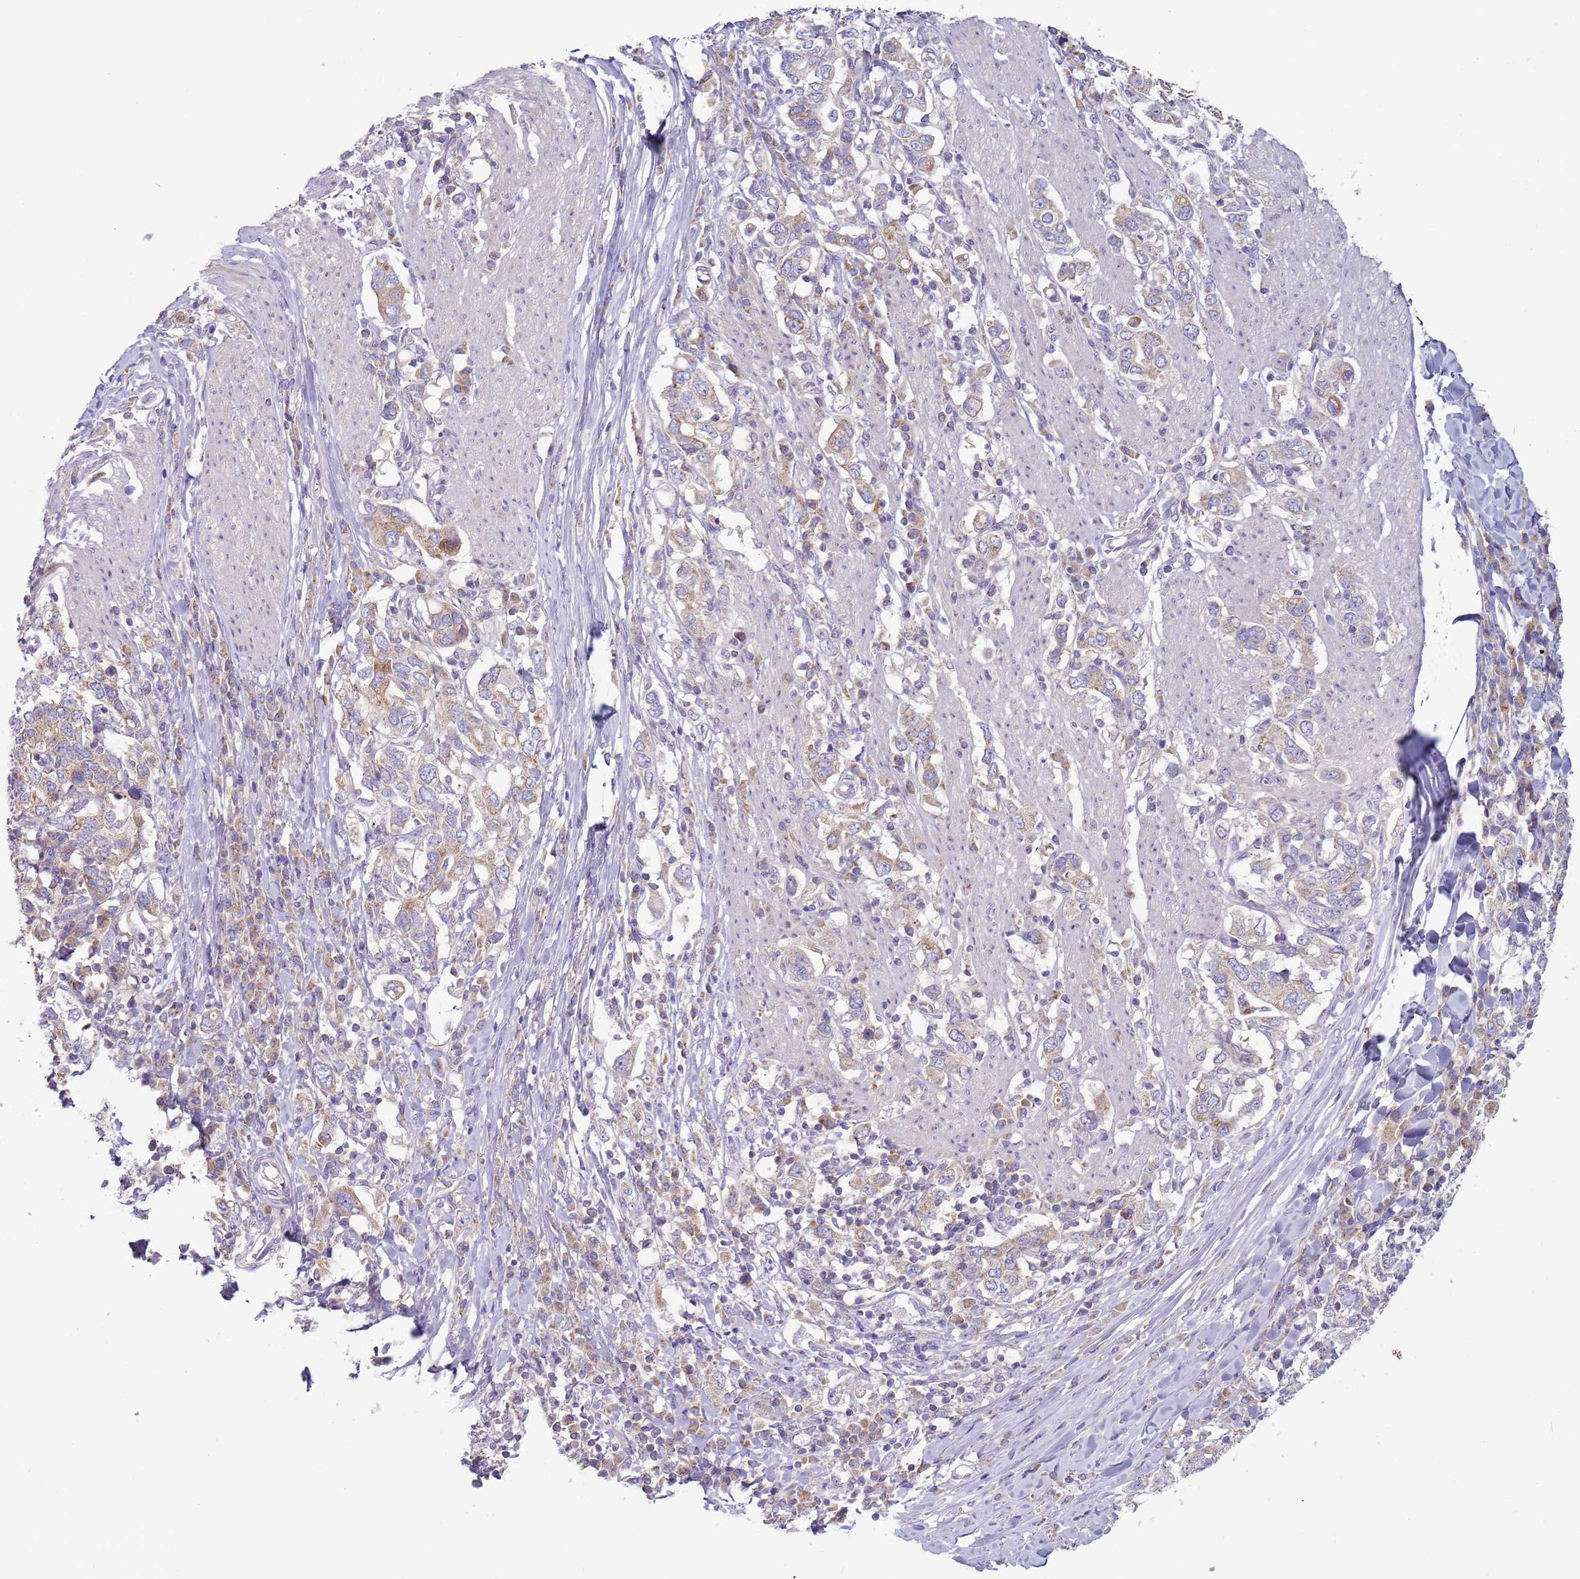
{"staining": {"intensity": "moderate", "quantity": "<25%", "location": "cytoplasmic/membranous"}, "tissue": "stomach cancer", "cell_type": "Tumor cells", "image_type": "cancer", "snomed": [{"axis": "morphology", "description": "Adenocarcinoma, NOS"}, {"axis": "topography", "description": "Stomach, upper"}, {"axis": "topography", "description": "Stomach"}], "caption": "Immunohistochemistry of stomach adenocarcinoma demonstrates low levels of moderate cytoplasmic/membranous expression in approximately <25% of tumor cells.", "gene": "UQCRQ", "patient": {"sex": "male", "age": 62}}